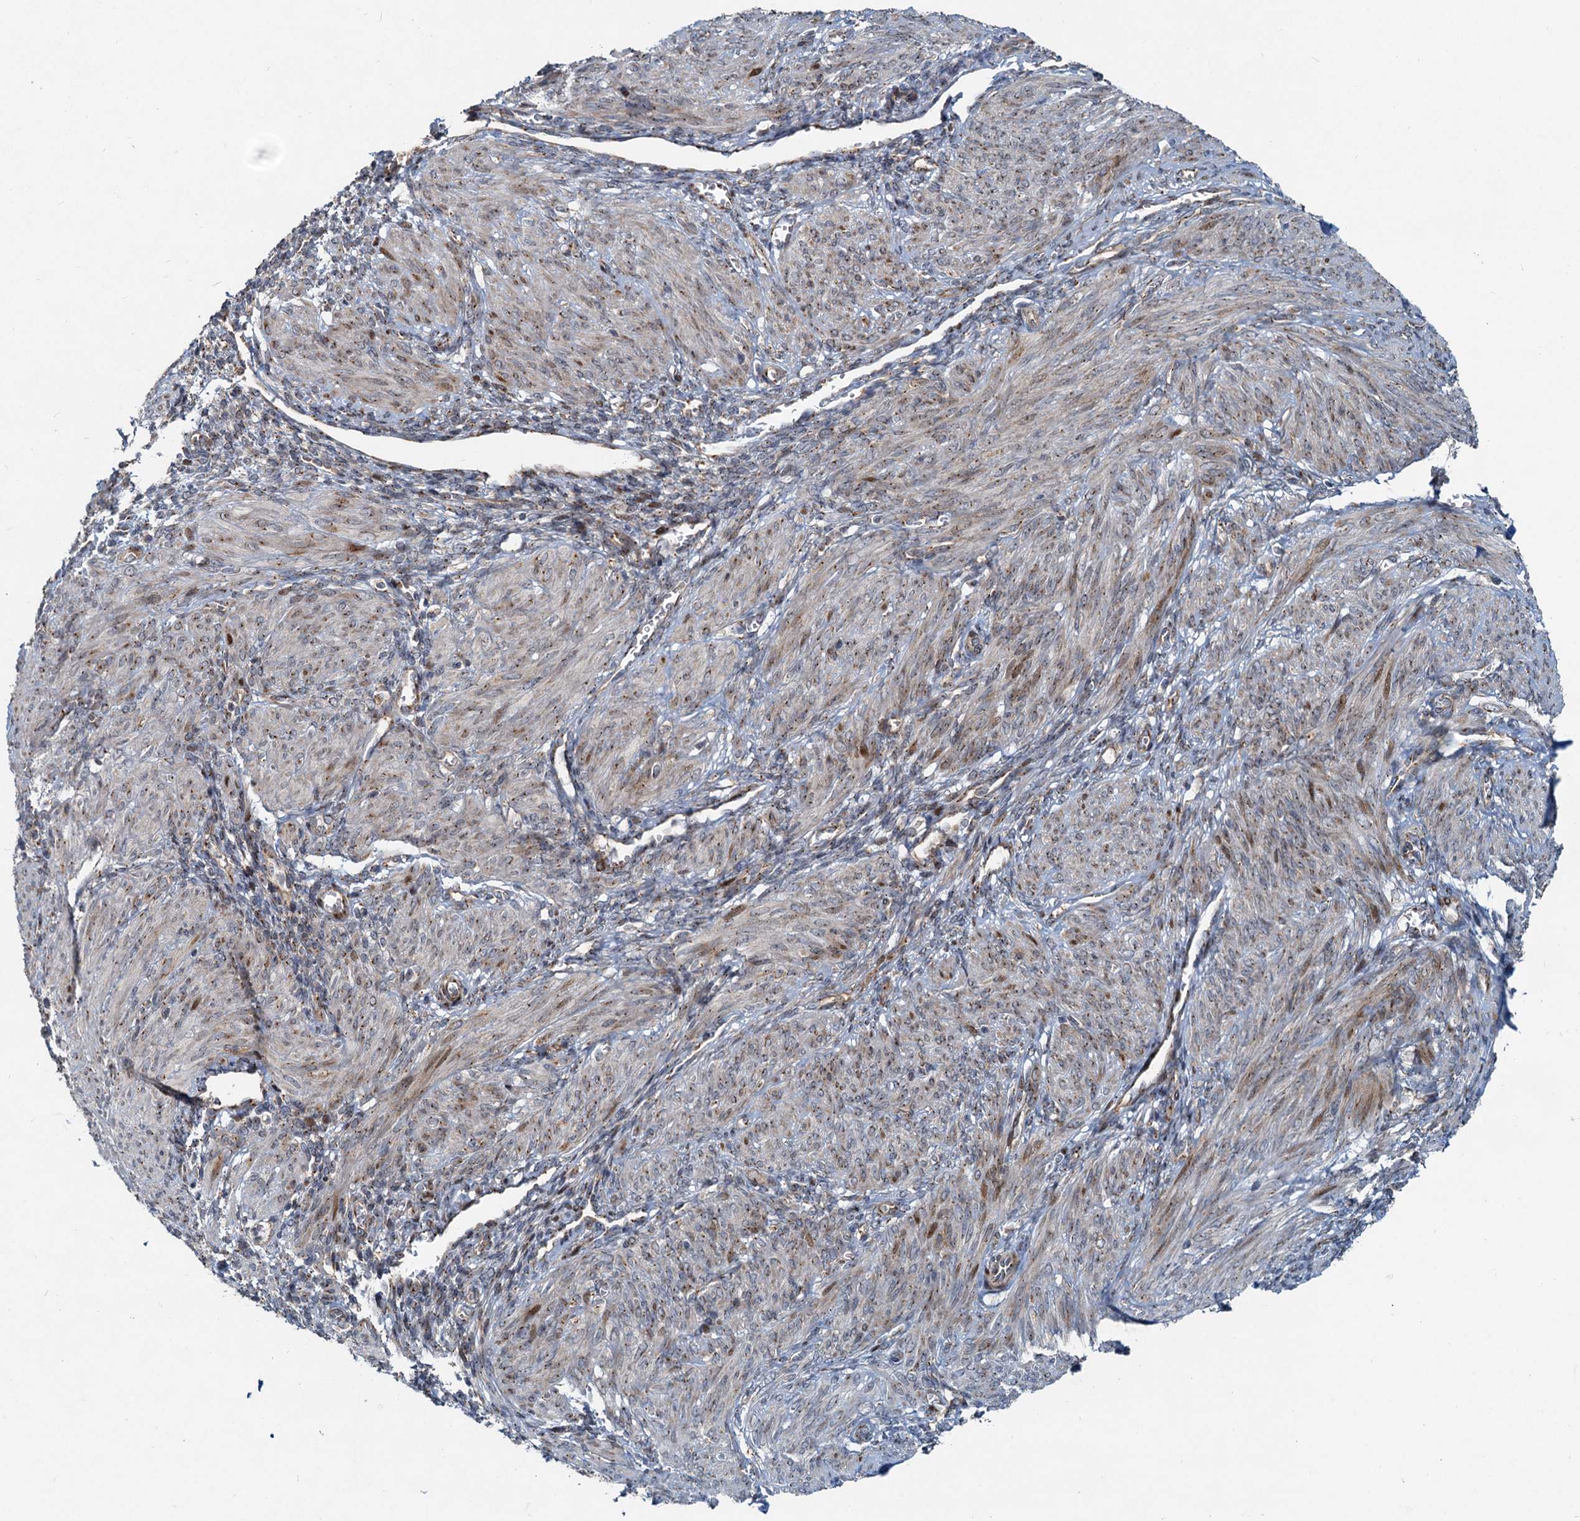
{"staining": {"intensity": "moderate", "quantity": "25%-75%", "location": "cytoplasmic/membranous"}, "tissue": "smooth muscle", "cell_type": "Smooth muscle cells", "image_type": "normal", "snomed": [{"axis": "morphology", "description": "Normal tissue, NOS"}, {"axis": "topography", "description": "Smooth muscle"}], "caption": "Benign smooth muscle demonstrates moderate cytoplasmic/membranous staining in approximately 25%-75% of smooth muscle cells, visualized by immunohistochemistry.", "gene": "CEP68", "patient": {"sex": "female", "age": 39}}